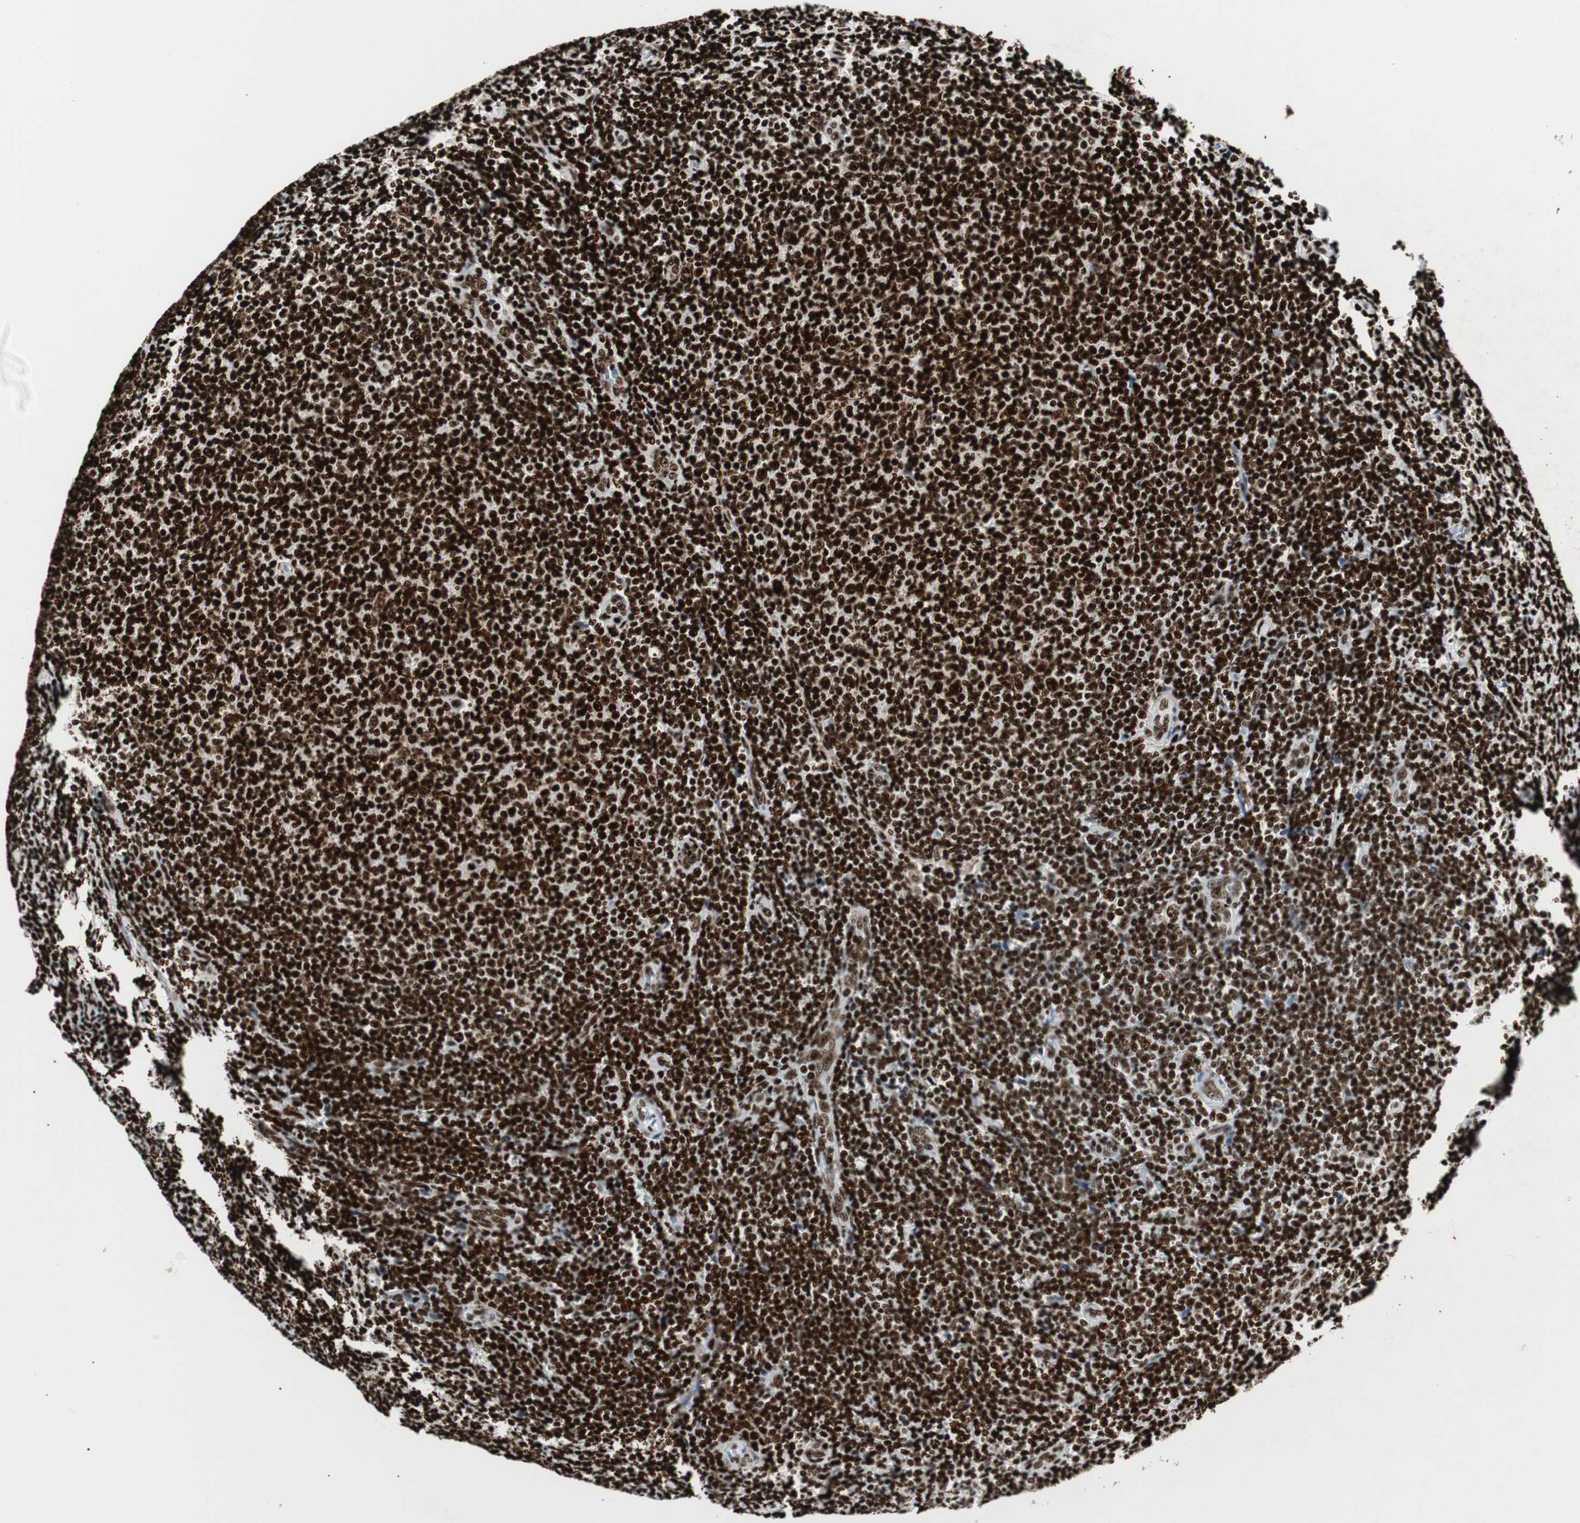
{"staining": {"intensity": "strong", "quantity": ">75%", "location": "nuclear"}, "tissue": "lymphoma", "cell_type": "Tumor cells", "image_type": "cancer", "snomed": [{"axis": "morphology", "description": "Malignant lymphoma, non-Hodgkin's type, Low grade"}, {"axis": "topography", "description": "Lymph node"}], "caption": "A histopathology image of lymphoma stained for a protein displays strong nuclear brown staining in tumor cells.", "gene": "NCL", "patient": {"sex": "male", "age": 66}}